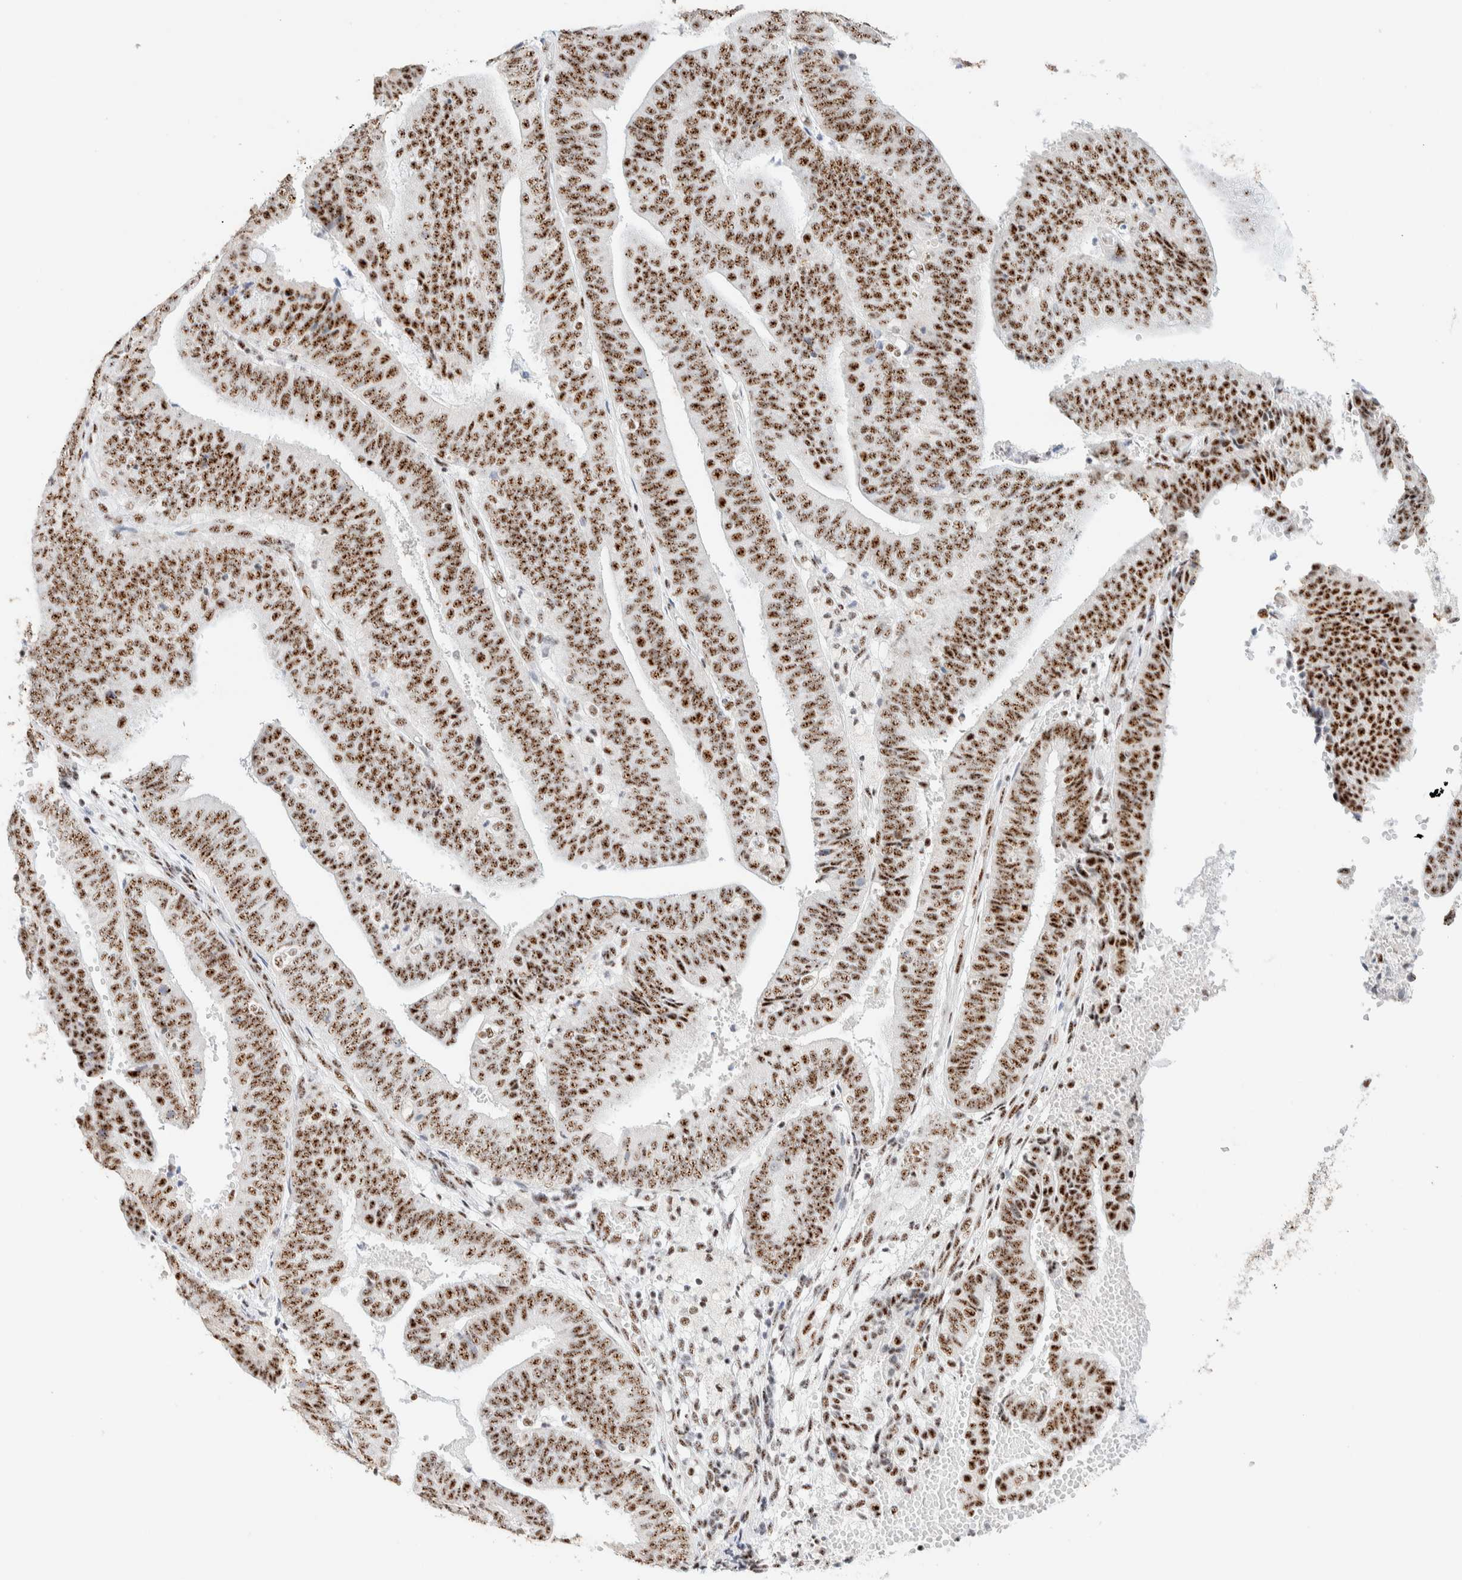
{"staining": {"intensity": "moderate", "quantity": ">75%", "location": "nuclear"}, "tissue": "endometrial cancer", "cell_type": "Tumor cells", "image_type": "cancer", "snomed": [{"axis": "morphology", "description": "Adenocarcinoma, NOS"}, {"axis": "topography", "description": "Endometrium"}], "caption": "Endometrial cancer (adenocarcinoma) stained for a protein (brown) shows moderate nuclear positive positivity in about >75% of tumor cells.", "gene": "SON", "patient": {"sex": "female", "age": 63}}